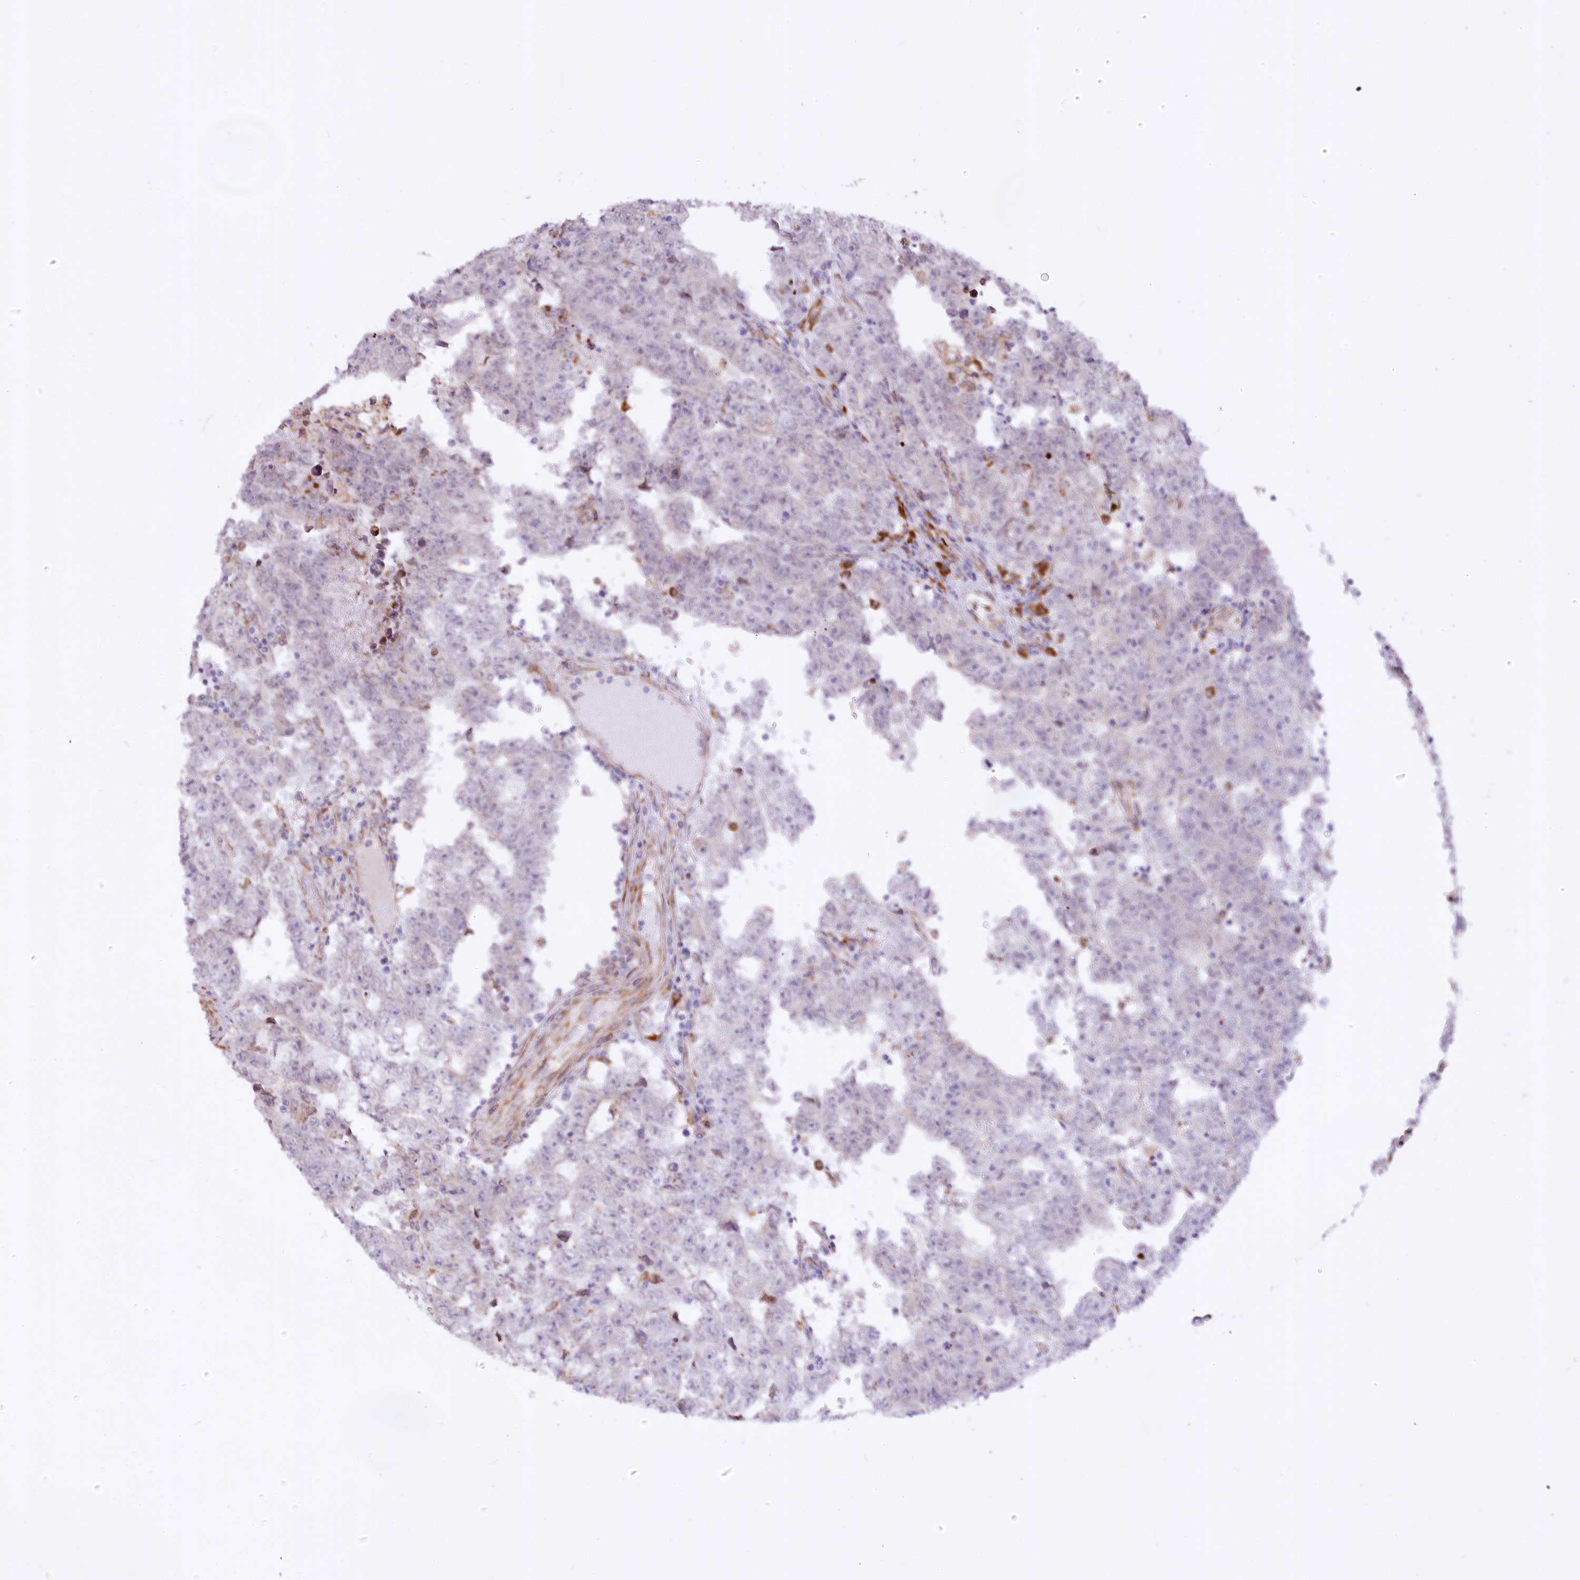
{"staining": {"intensity": "negative", "quantity": "none", "location": "none"}, "tissue": "testis cancer", "cell_type": "Tumor cells", "image_type": "cancer", "snomed": [{"axis": "morphology", "description": "Carcinoma, Embryonal, NOS"}, {"axis": "topography", "description": "Testis"}], "caption": "A micrograph of embryonal carcinoma (testis) stained for a protein displays no brown staining in tumor cells.", "gene": "NCKAP5", "patient": {"sex": "male", "age": 25}}